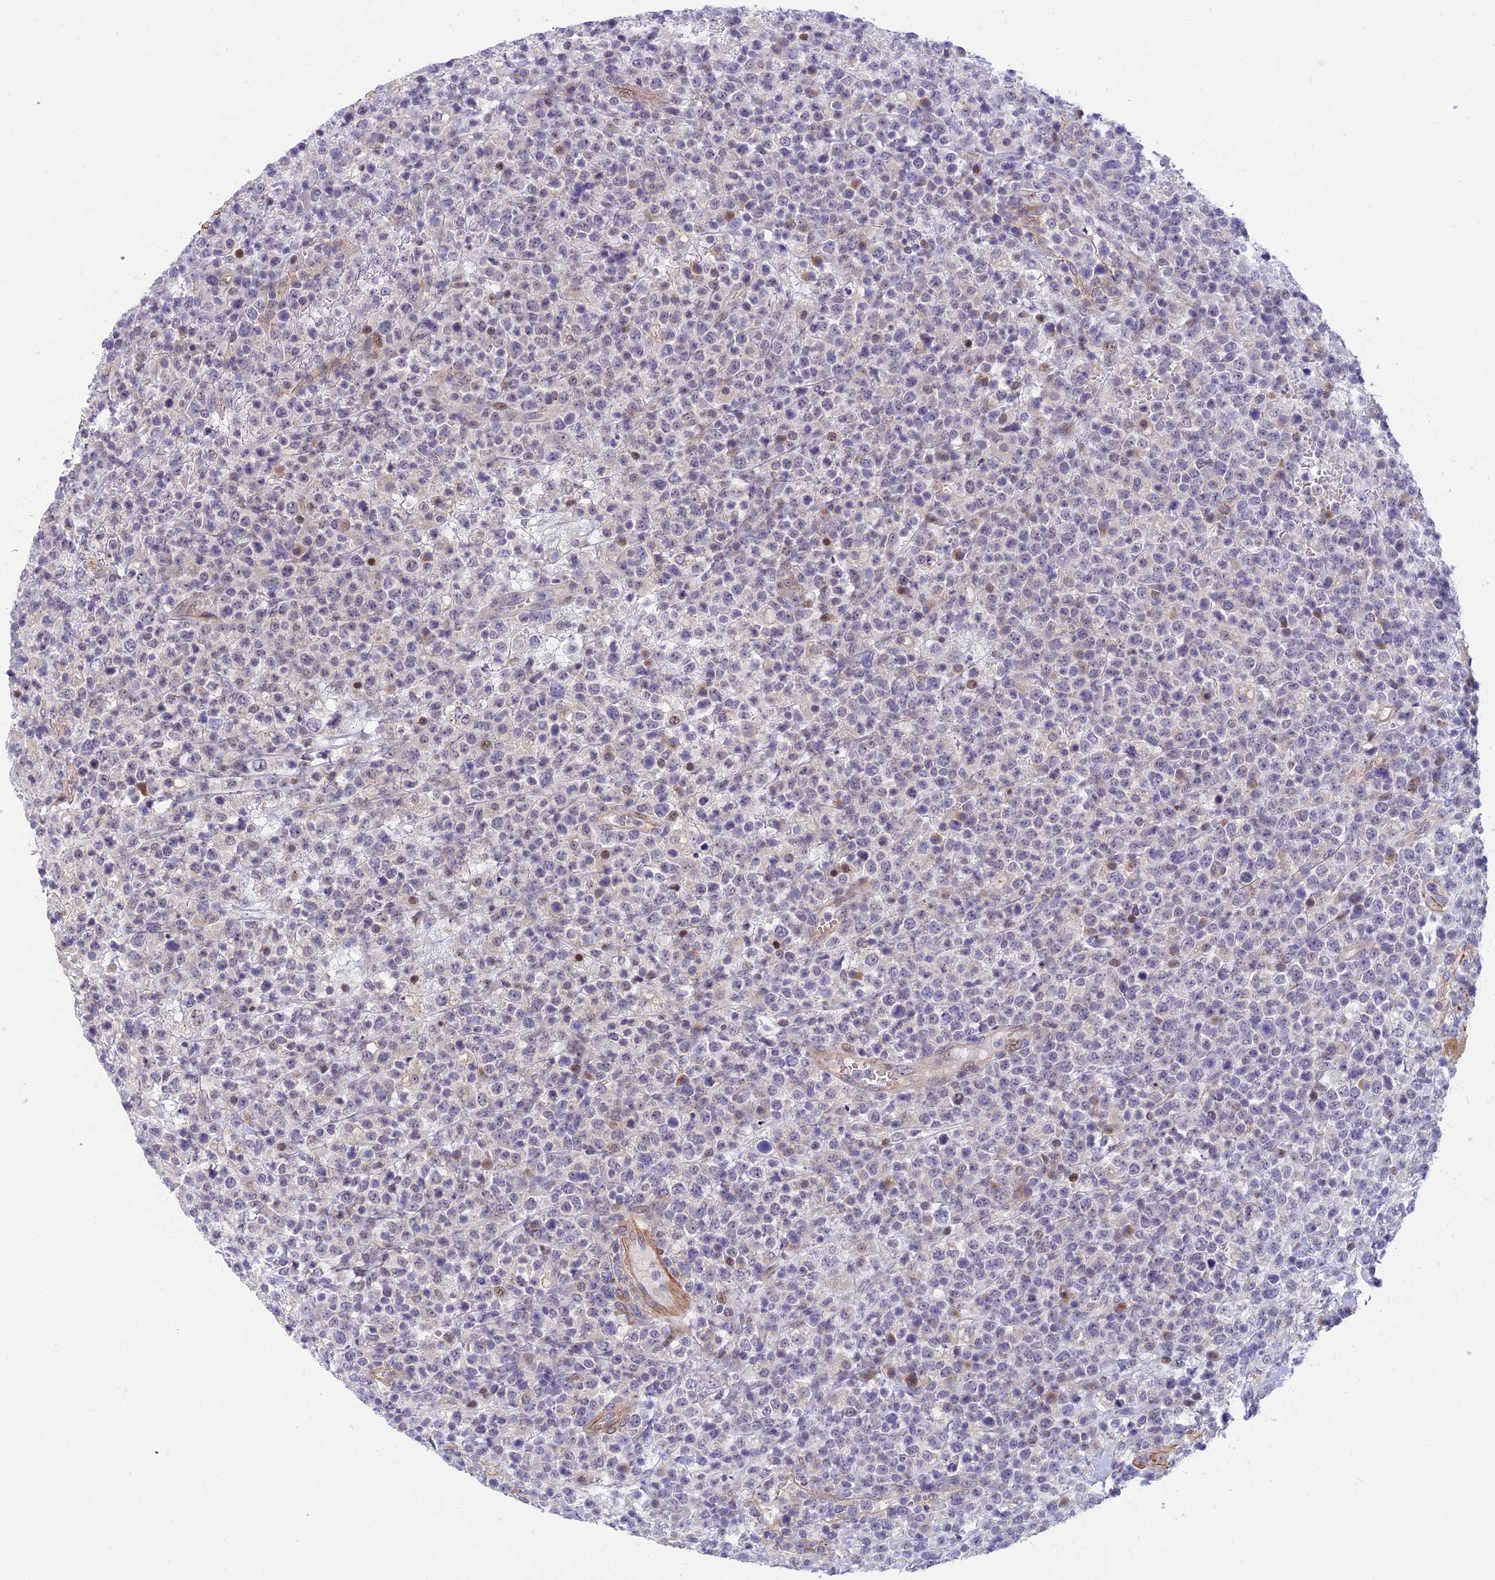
{"staining": {"intensity": "negative", "quantity": "none", "location": "none"}, "tissue": "lymphoma", "cell_type": "Tumor cells", "image_type": "cancer", "snomed": [{"axis": "morphology", "description": "Malignant lymphoma, non-Hodgkin's type, High grade"}, {"axis": "topography", "description": "Colon"}], "caption": "Human lymphoma stained for a protein using IHC reveals no expression in tumor cells.", "gene": "RHBDL2", "patient": {"sex": "female", "age": 53}}